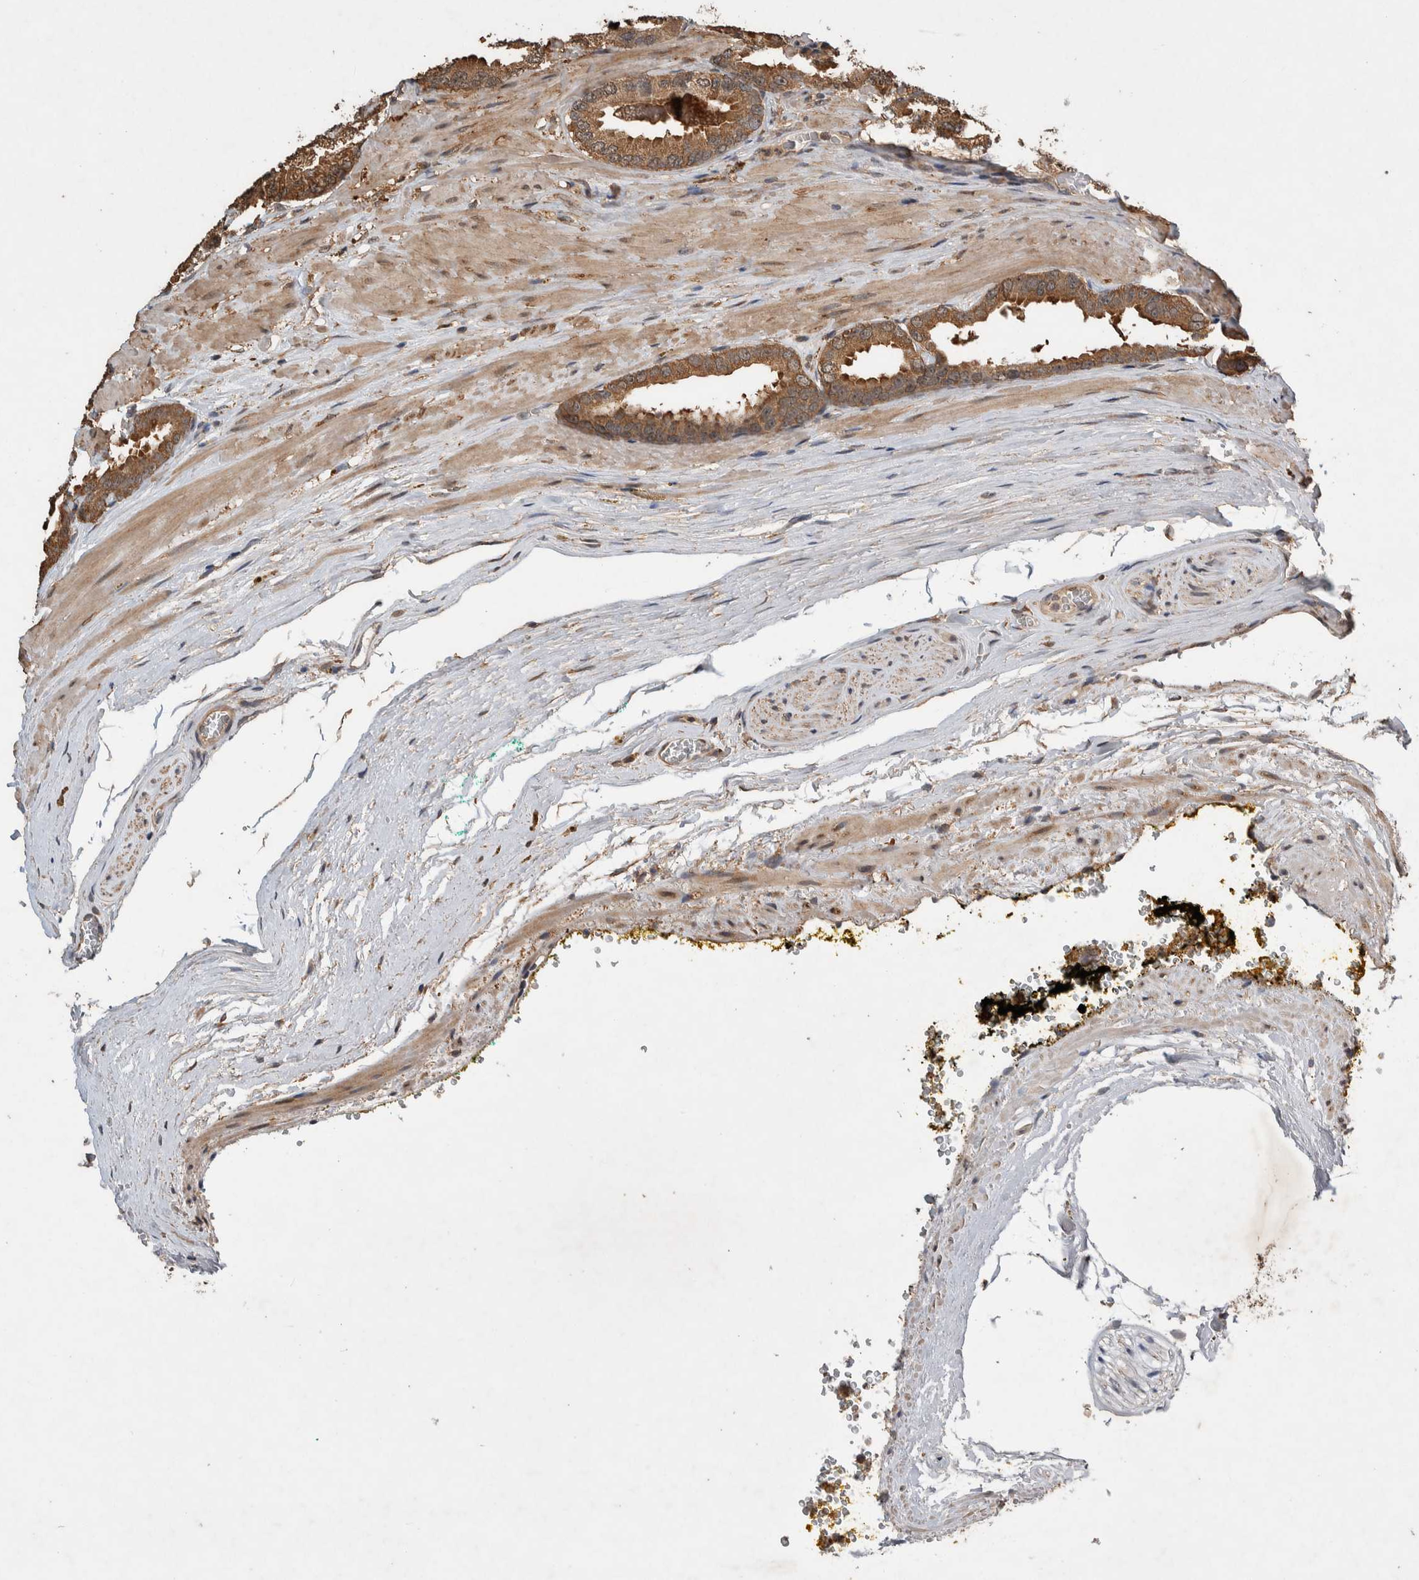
{"staining": {"intensity": "moderate", "quantity": ">75%", "location": "cytoplasmic/membranous"}, "tissue": "prostate cancer", "cell_type": "Tumor cells", "image_type": "cancer", "snomed": [{"axis": "morphology", "description": "Adenocarcinoma, Low grade"}, {"axis": "topography", "description": "Prostate"}], "caption": "The image shows a brown stain indicating the presence of a protein in the cytoplasmic/membranous of tumor cells in prostate adenocarcinoma (low-grade). (IHC, brightfield microscopy, high magnification).", "gene": "DVL2", "patient": {"sex": "male", "age": 51}}